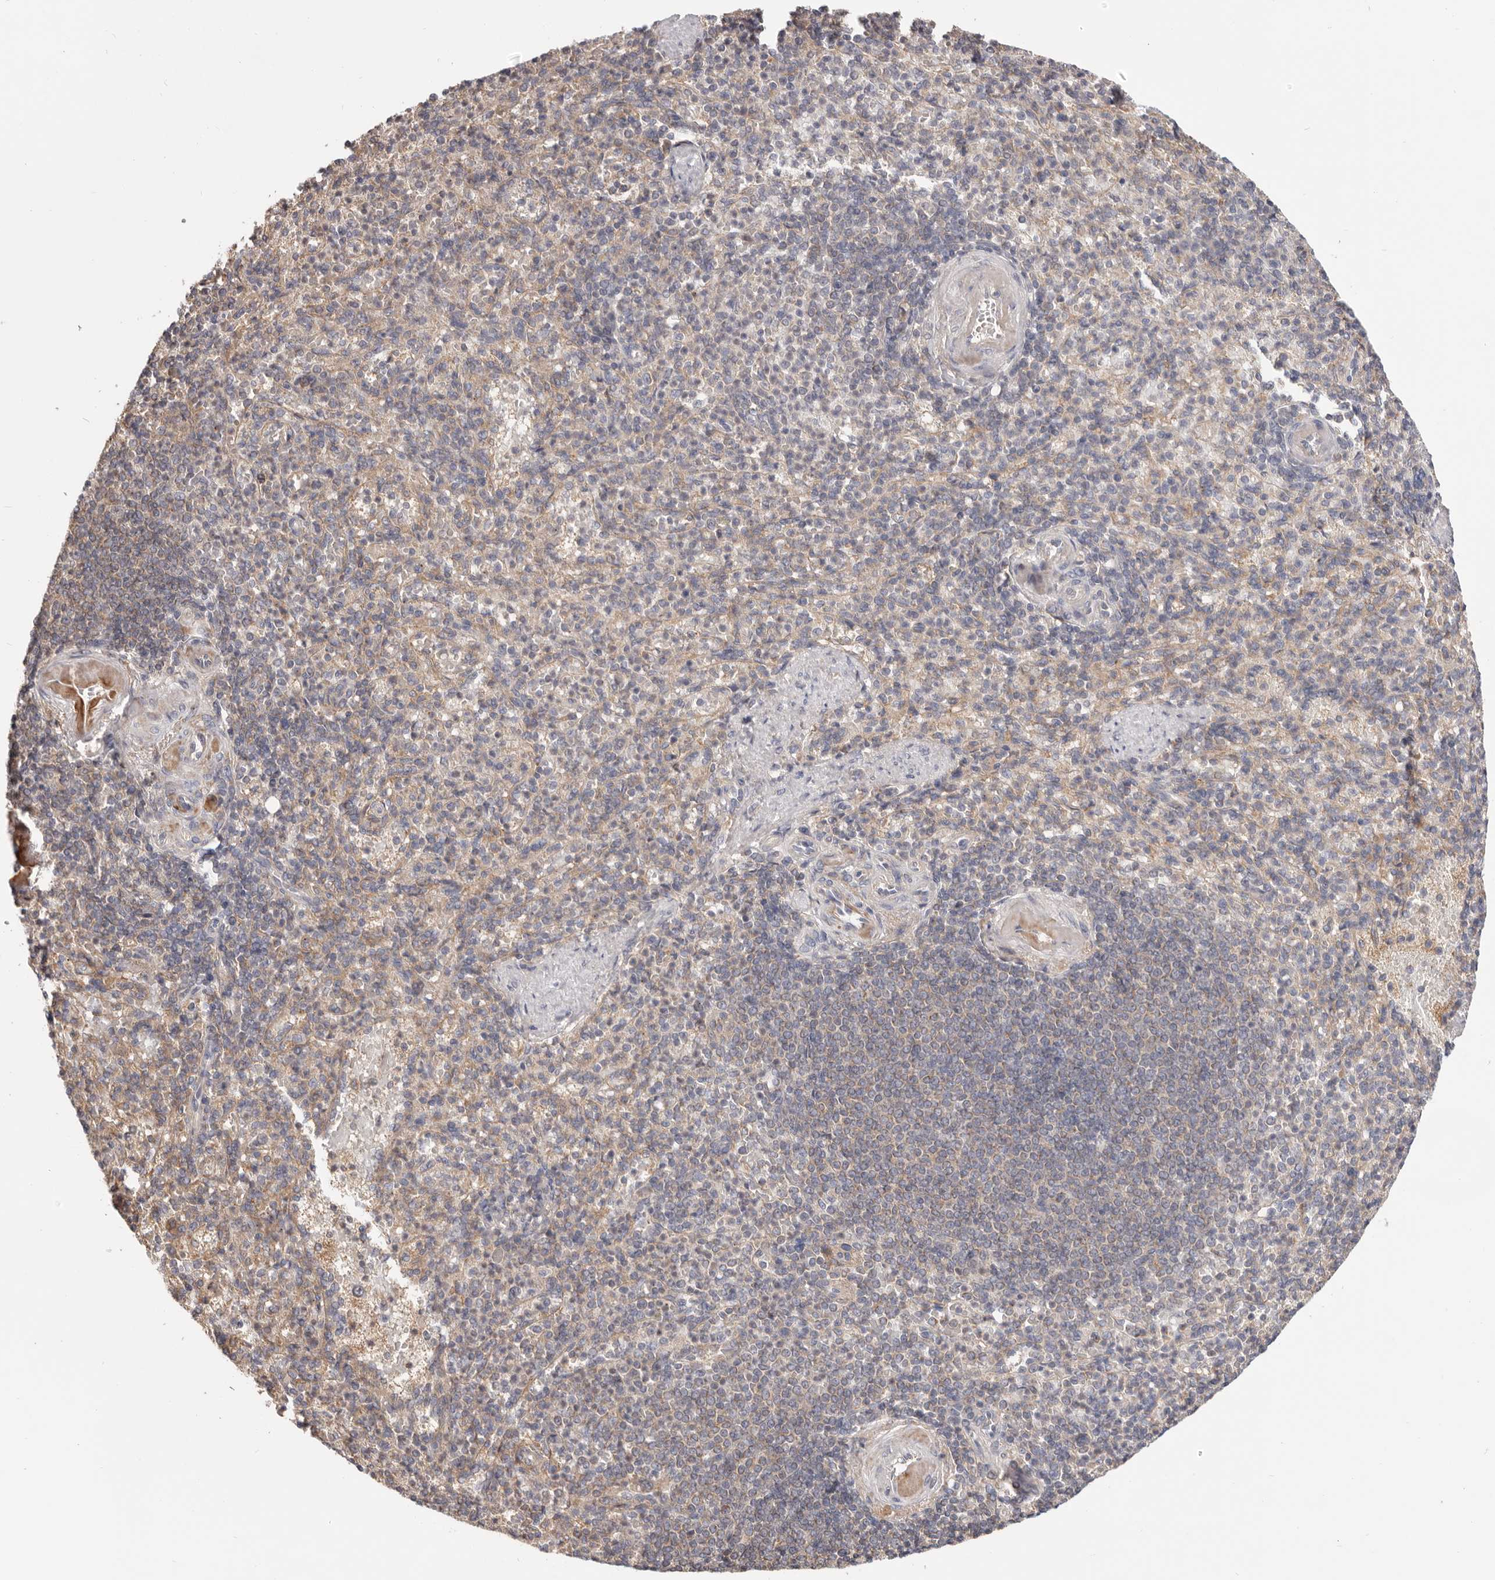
{"staining": {"intensity": "weak", "quantity": "<25%", "location": "cytoplasmic/membranous"}, "tissue": "spleen", "cell_type": "Cells in red pulp", "image_type": "normal", "snomed": [{"axis": "morphology", "description": "Normal tissue, NOS"}, {"axis": "topography", "description": "Spleen"}], "caption": "Immunohistochemical staining of benign spleen displays no significant positivity in cells in red pulp. Nuclei are stained in blue.", "gene": "LRP6", "patient": {"sex": "female", "age": 74}}